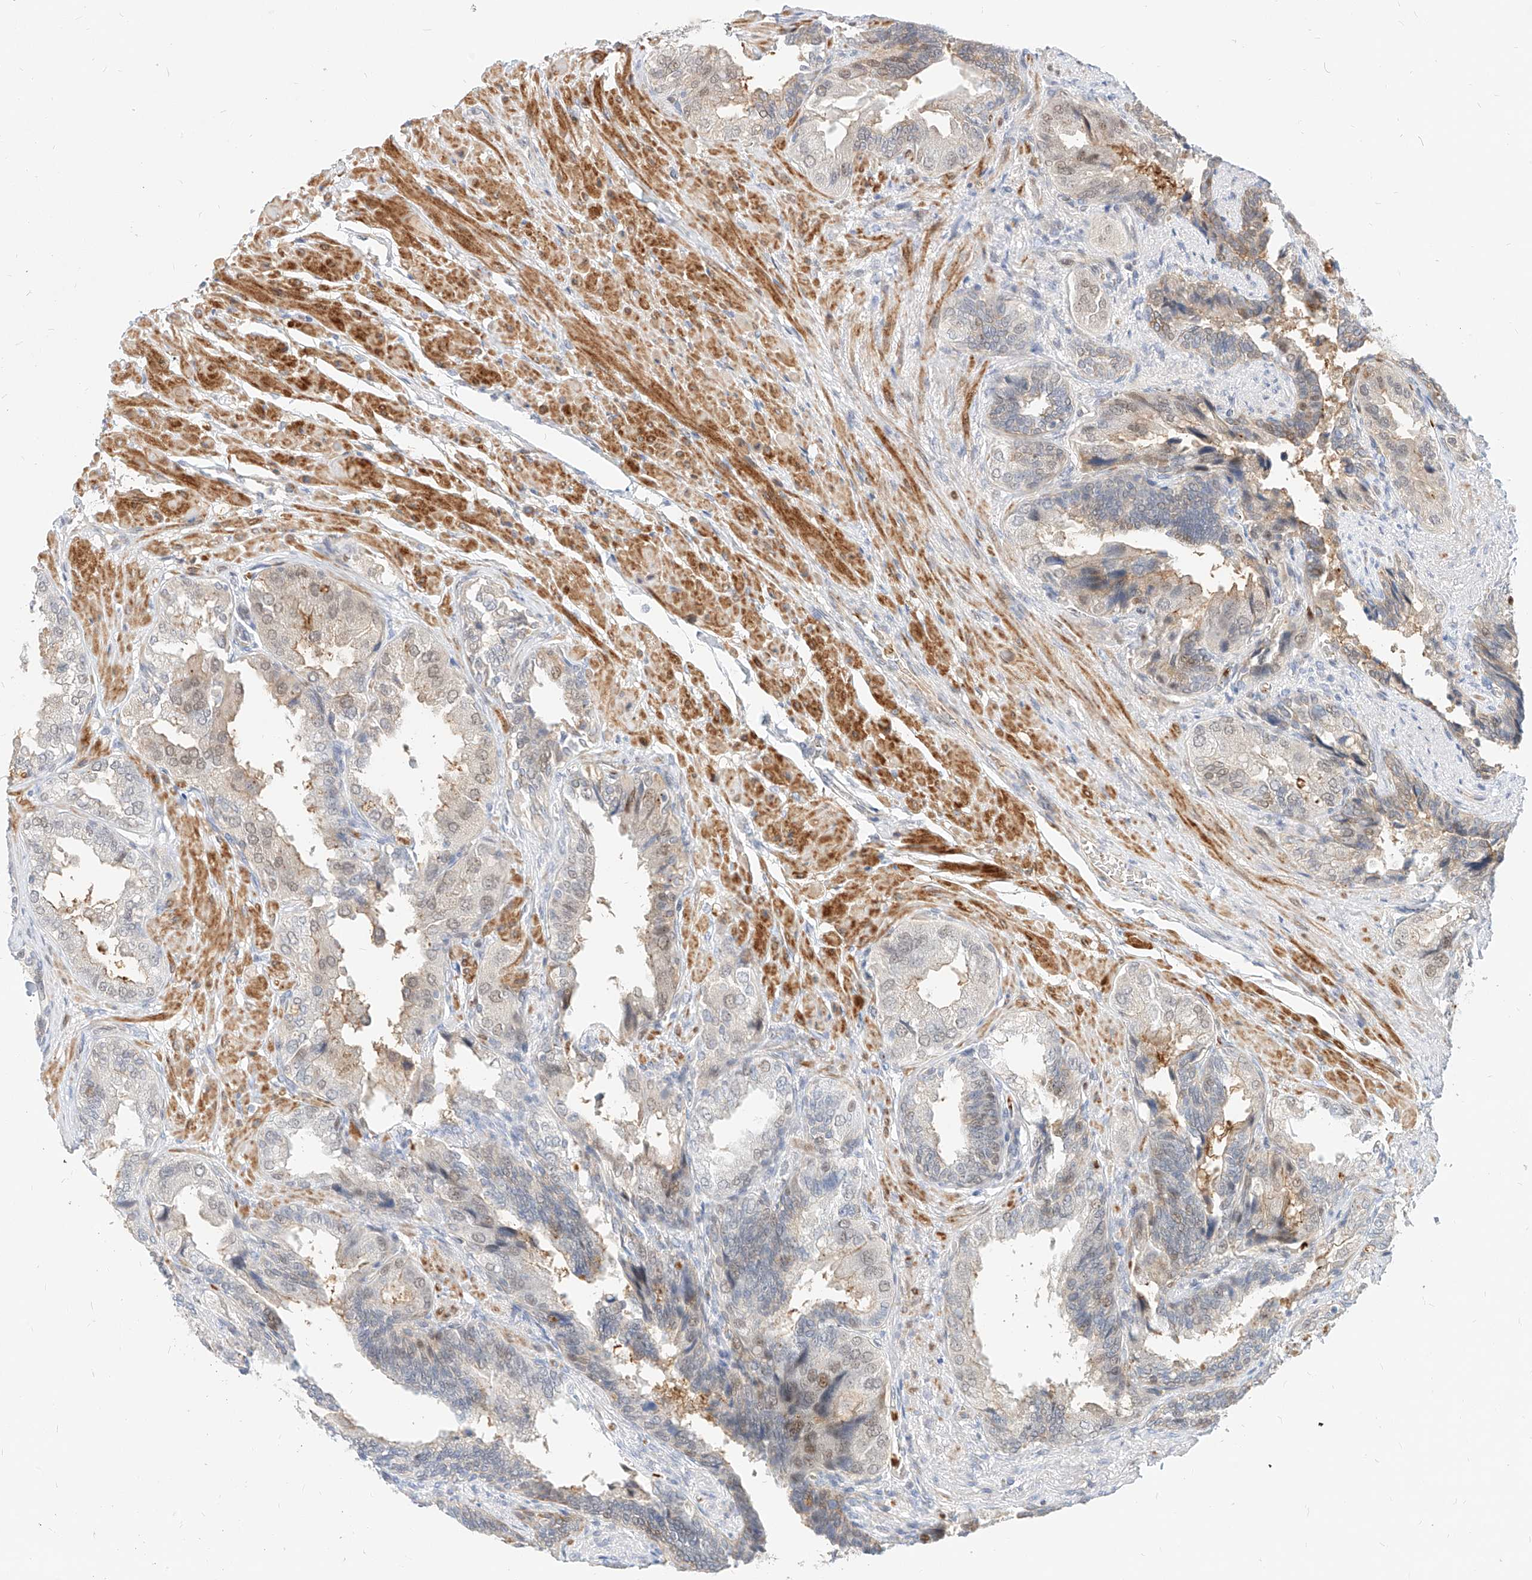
{"staining": {"intensity": "moderate", "quantity": "25%-75%", "location": "nuclear"}, "tissue": "seminal vesicle", "cell_type": "Glandular cells", "image_type": "normal", "snomed": [{"axis": "morphology", "description": "Normal tissue, NOS"}, {"axis": "topography", "description": "Seminal veicle"}, {"axis": "topography", "description": "Peripheral nerve tissue"}], "caption": "The histopathology image demonstrates staining of normal seminal vesicle, revealing moderate nuclear protein positivity (brown color) within glandular cells. (Stains: DAB (3,3'-diaminobenzidine) in brown, nuclei in blue, Microscopy: brightfield microscopy at high magnification).", "gene": "CBX8", "patient": {"sex": "male", "age": 63}}